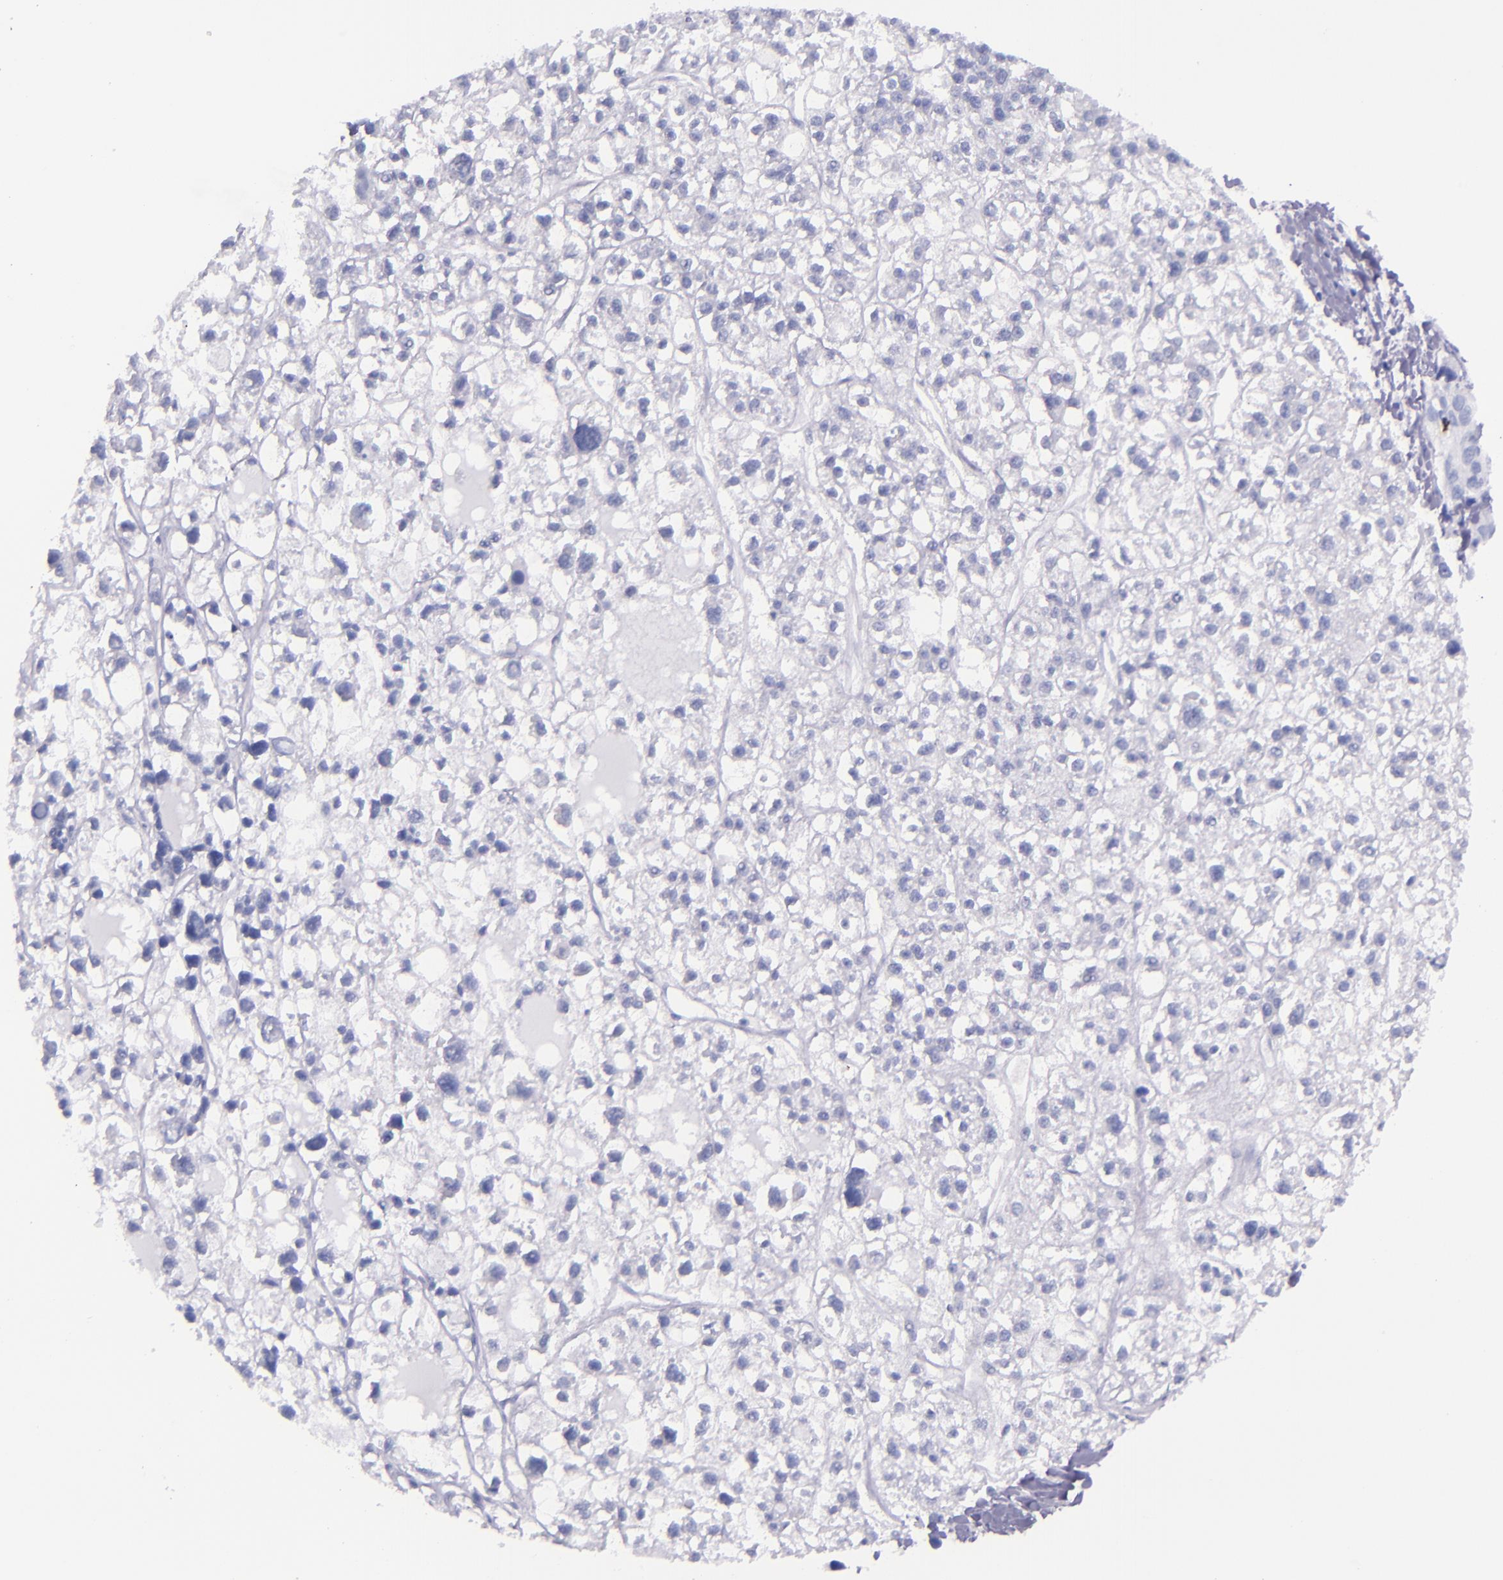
{"staining": {"intensity": "negative", "quantity": "none", "location": "none"}, "tissue": "liver cancer", "cell_type": "Tumor cells", "image_type": "cancer", "snomed": [{"axis": "morphology", "description": "Carcinoma, Hepatocellular, NOS"}, {"axis": "topography", "description": "Liver"}], "caption": "Tumor cells are negative for brown protein staining in hepatocellular carcinoma (liver).", "gene": "SFTPB", "patient": {"sex": "female", "age": 85}}